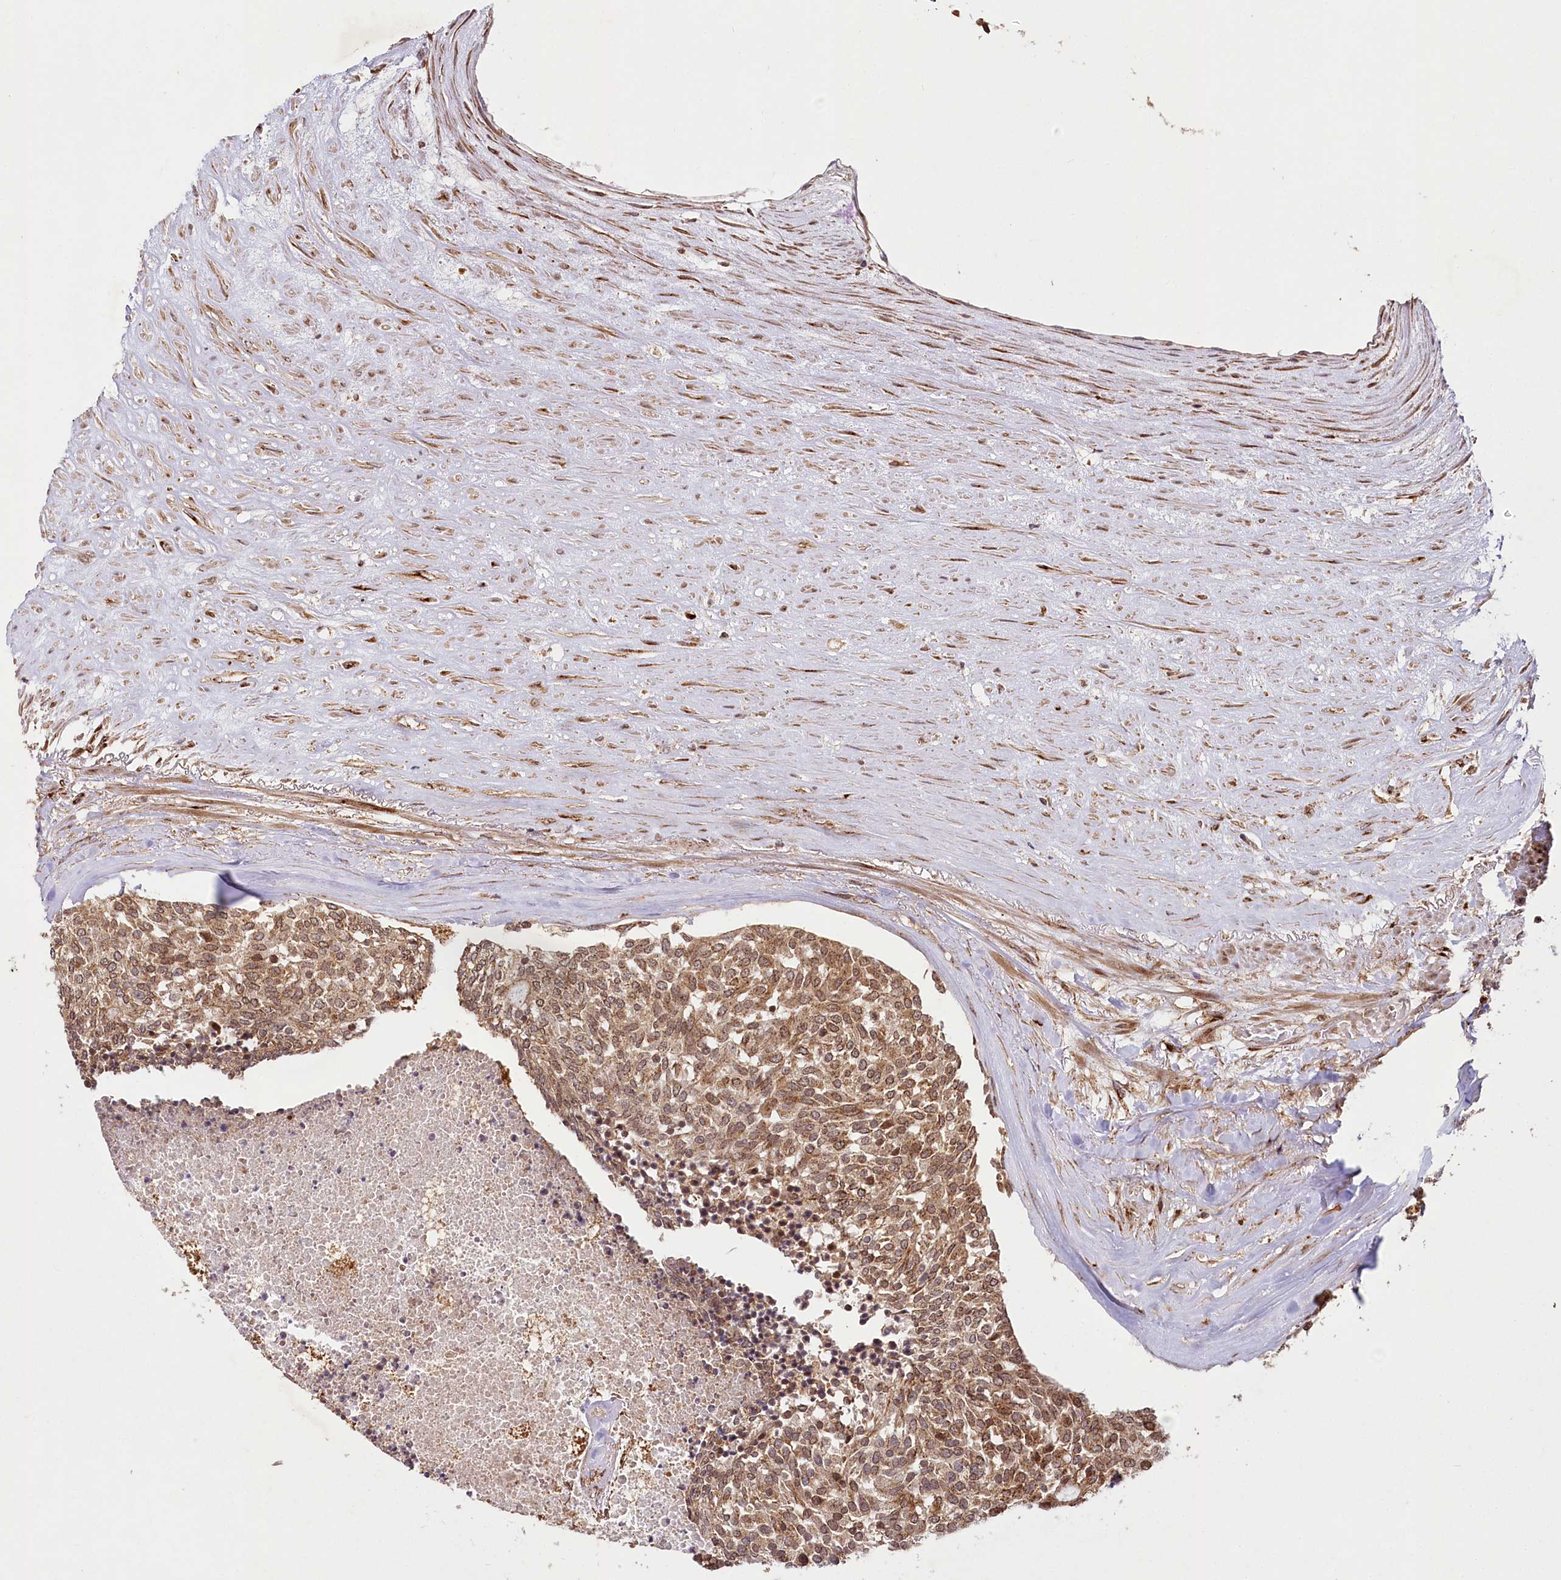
{"staining": {"intensity": "strong", "quantity": ">75%", "location": "cytoplasmic/membranous"}, "tissue": "carcinoid", "cell_type": "Tumor cells", "image_type": "cancer", "snomed": [{"axis": "morphology", "description": "Carcinoid, malignant, NOS"}, {"axis": "topography", "description": "Pancreas"}], "caption": "A micrograph showing strong cytoplasmic/membranous staining in approximately >75% of tumor cells in malignant carcinoid, as visualized by brown immunohistochemical staining.", "gene": "COPG1", "patient": {"sex": "female", "age": 54}}